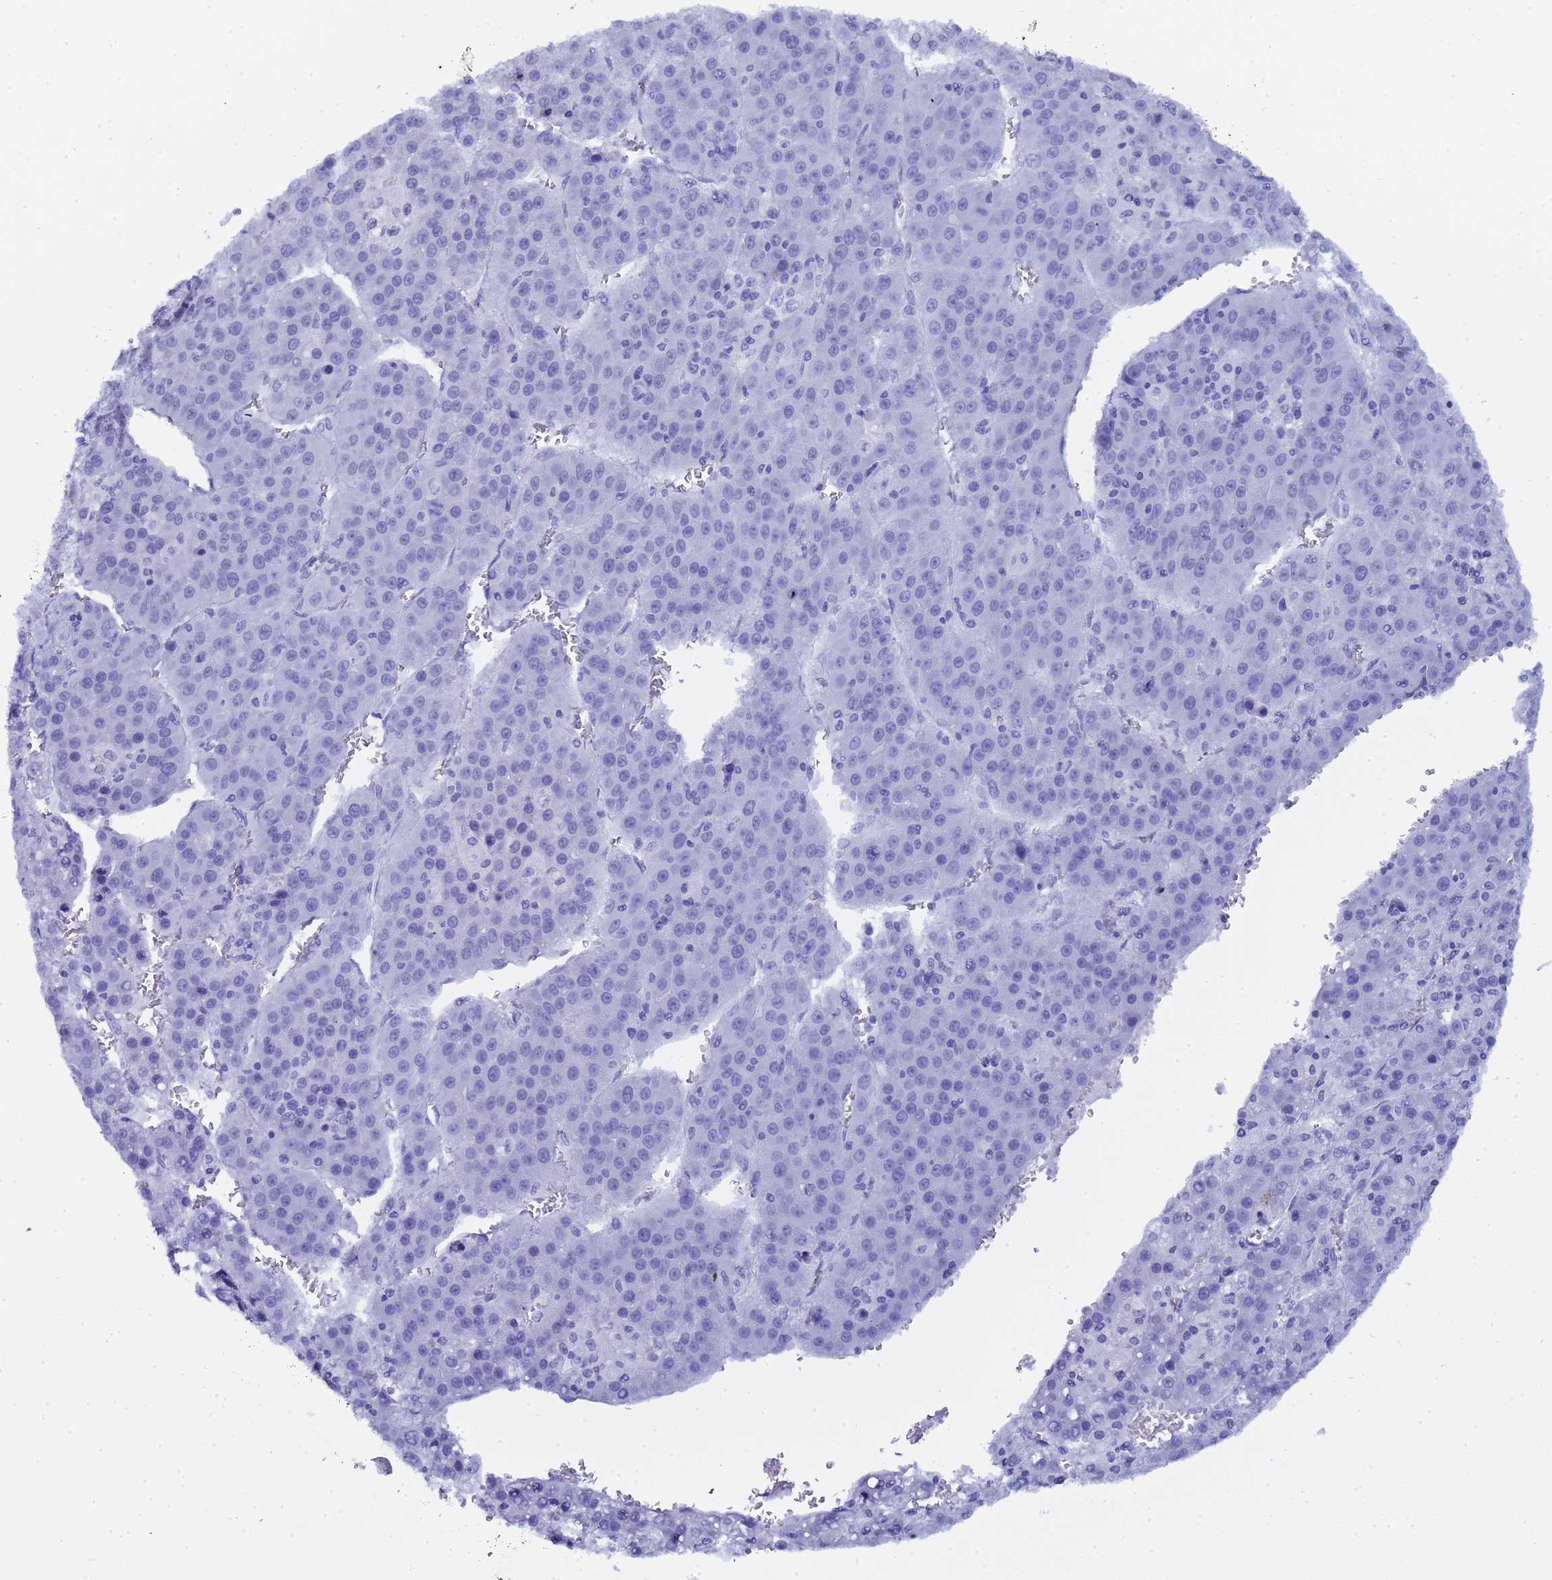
{"staining": {"intensity": "negative", "quantity": "none", "location": "none"}, "tissue": "liver cancer", "cell_type": "Tumor cells", "image_type": "cancer", "snomed": [{"axis": "morphology", "description": "Carcinoma, Hepatocellular, NOS"}, {"axis": "topography", "description": "Liver"}], "caption": "A high-resolution micrograph shows immunohistochemistry staining of hepatocellular carcinoma (liver), which displays no significant positivity in tumor cells. (DAB immunohistochemistry (IHC), high magnification).", "gene": "CTRC", "patient": {"sex": "female", "age": 53}}